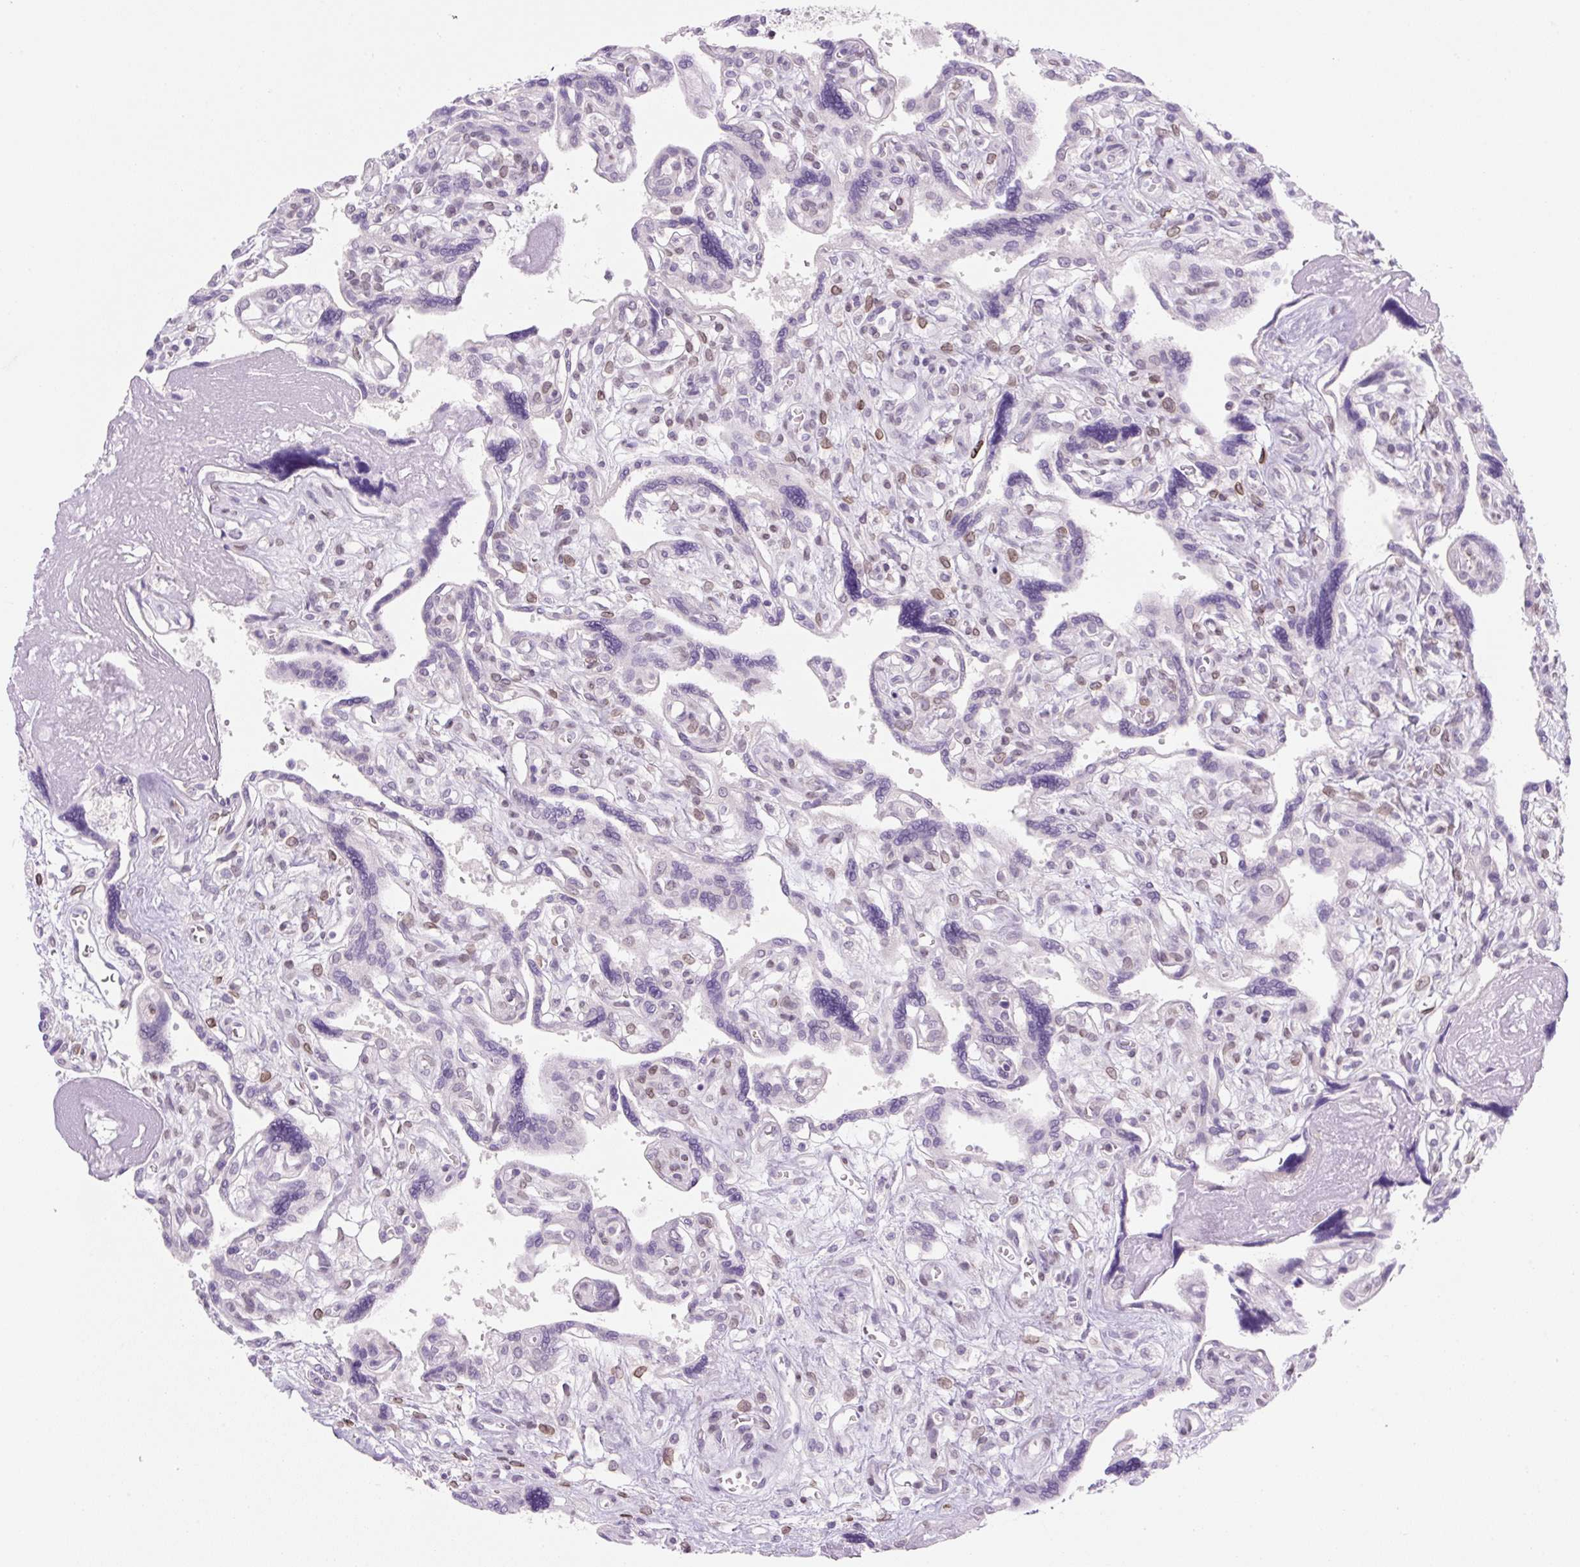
{"staining": {"intensity": "negative", "quantity": "none", "location": "none"}, "tissue": "placenta", "cell_type": "Trophoblastic cells", "image_type": "normal", "snomed": [{"axis": "morphology", "description": "Normal tissue, NOS"}, {"axis": "topography", "description": "Placenta"}], "caption": "An IHC photomicrograph of normal placenta is shown. There is no staining in trophoblastic cells of placenta. (DAB (3,3'-diaminobenzidine) IHC, high magnification).", "gene": "SYNE3", "patient": {"sex": "female", "age": 39}}